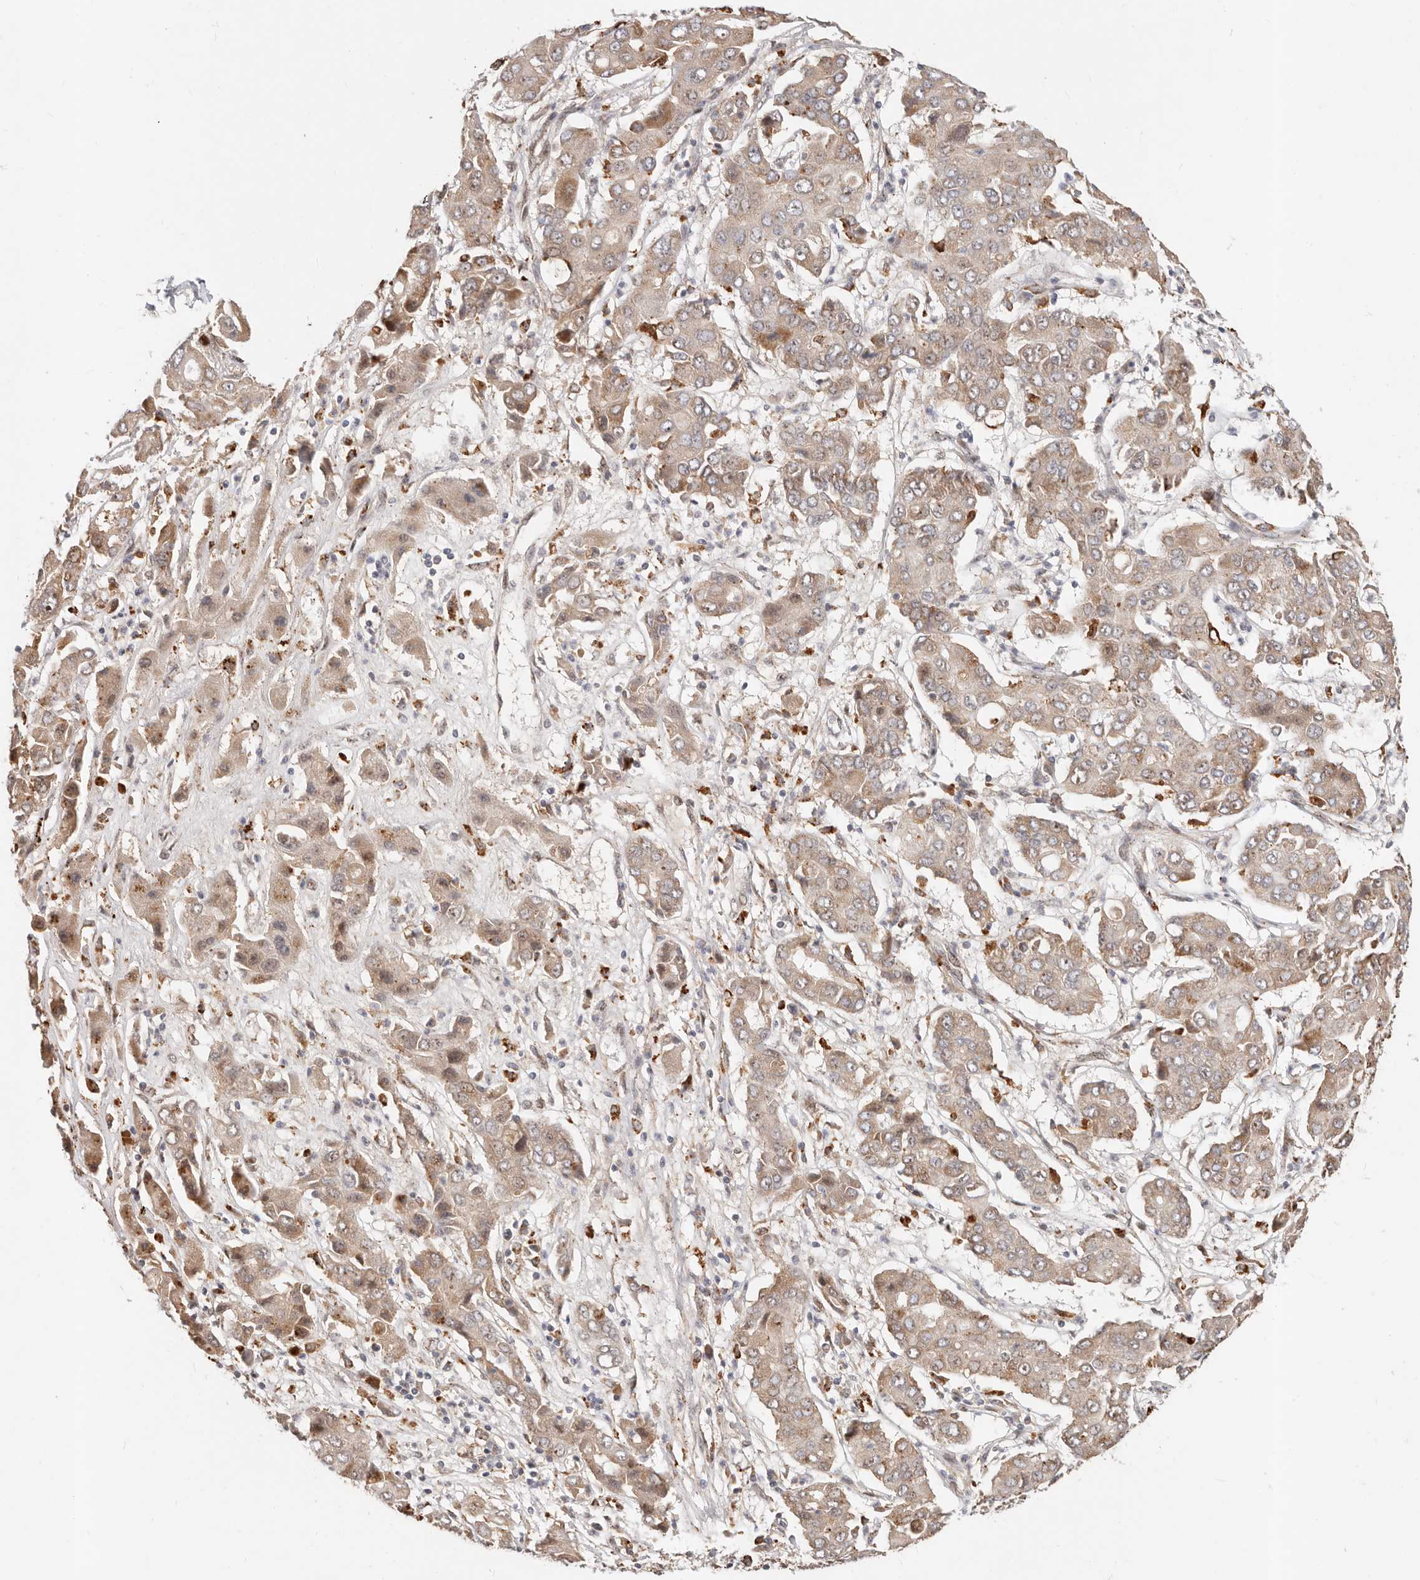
{"staining": {"intensity": "weak", "quantity": ">75%", "location": "cytoplasmic/membranous"}, "tissue": "liver cancer", "cell_type": "Tumor cells", "image_type": "cancer", "snomed": [{"axis": "morphology", "description": "Cholangiocarcinoma"}, {"axis": "topography", "description": "Liver"}], "caption": "DAB (3,3'-diaminobenzidine) immunohistochemical staining of human liver cancer shows weak cytoplasmic/membranous protein staining in about >75% of tumor cells.", "gene": "ZRANB1", "patient": {"sex": "male", "age": 67}}